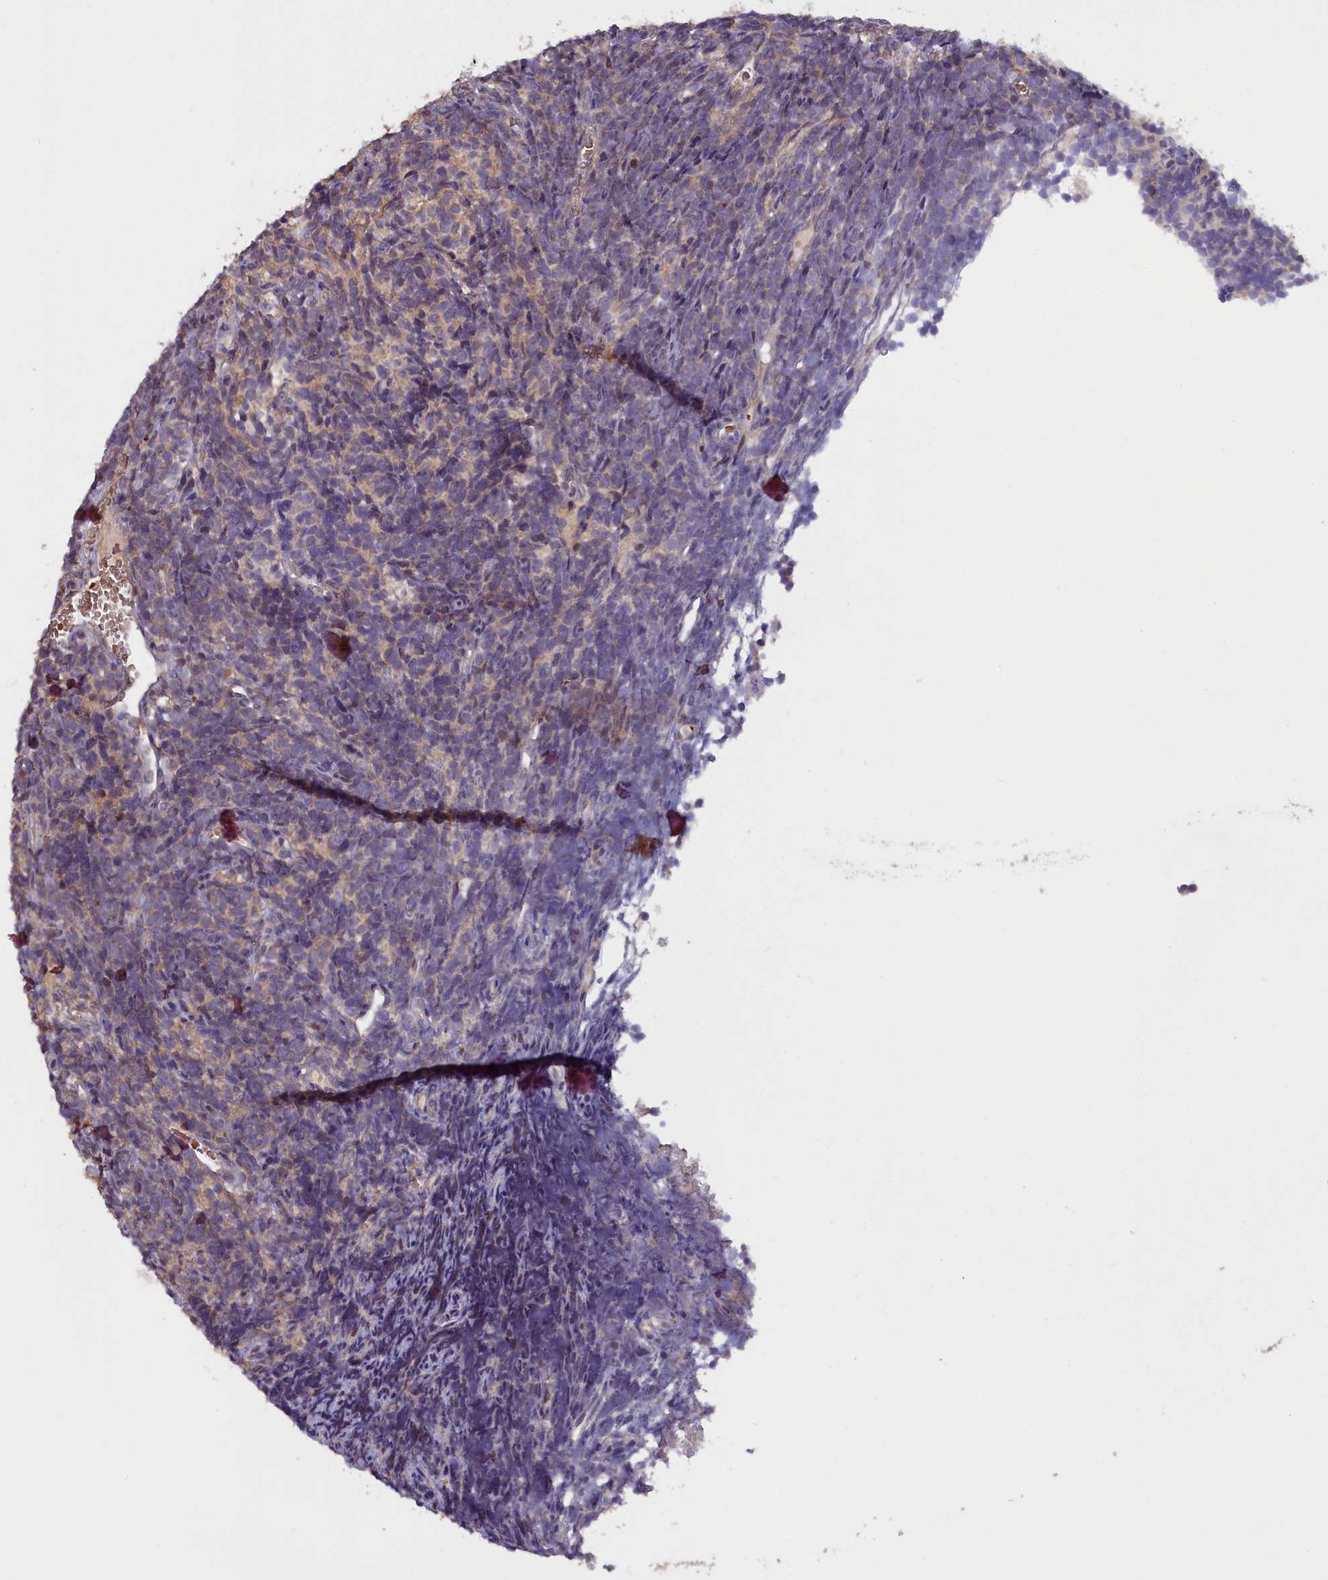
{"staining": {"intensity": "weak", "quantity": "<25%", "location": "cytoplasmic/membranous"}, "tissue": "glioma", "cell_type": "Tumor cells", "image_type": "cancer", "snomed": [{"axis": "morphology", "description": "Glioma, malignant, Low grade"}, {"axis": "topography", "description": "Brain"}], "caption": "Glioma stained for a protein using immunohistochemistry (IHC) reveals no positivity tumor cells.", "gene": "NUBP1", "patient": {"sex": "female", "age": 1}}